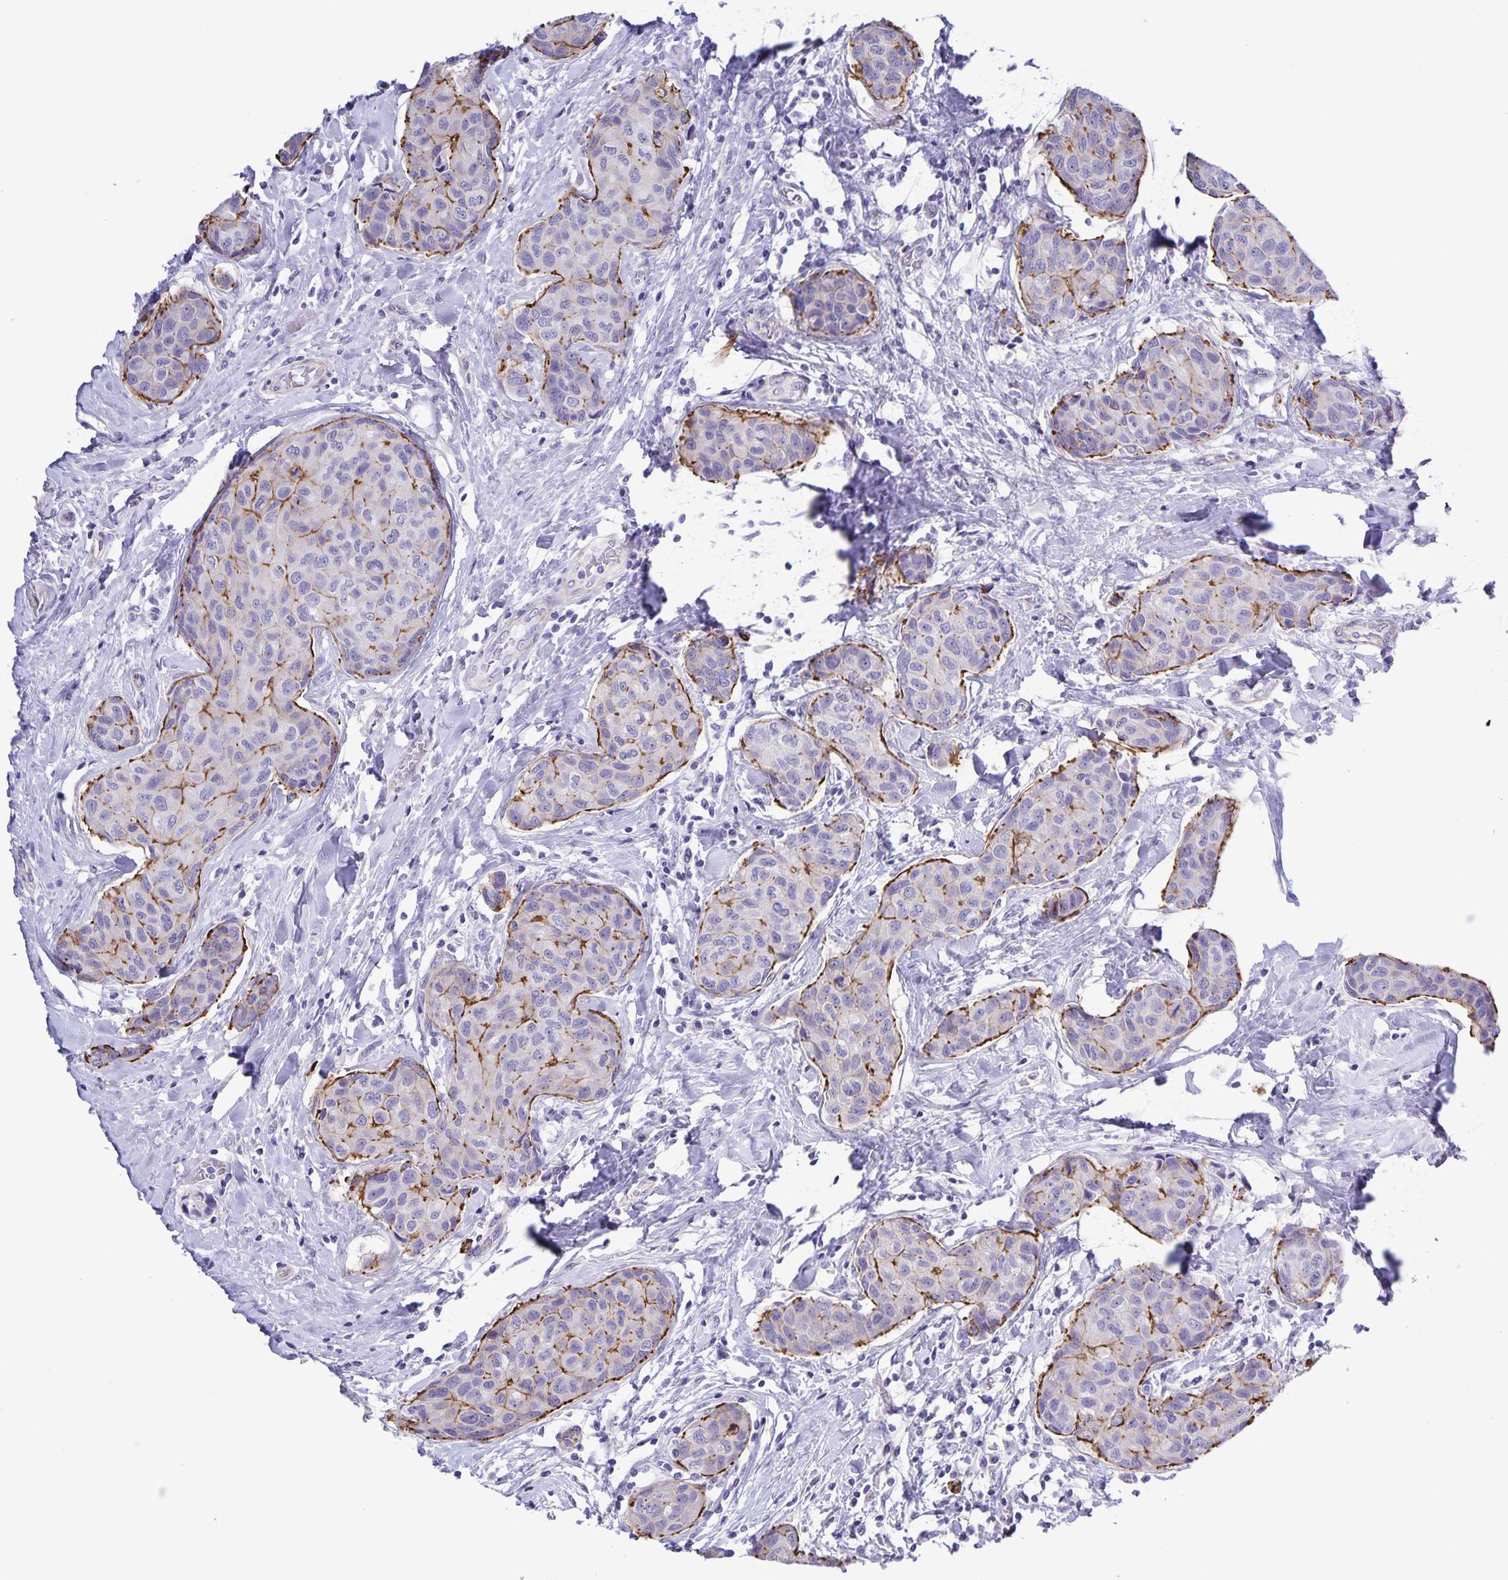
{"staining": {"intensity": "moderate", "quantity": "<25%", "location": "cytoplasmic/membranous"}, "tissue": "breast cancer", "cell_type": "Tumor cells", "image_type": "cancer", "snomed": [{"axis": "morphology", "description": "Duct carcinoma"}, {"axis": "topography", "description": "Breast"}], "caption": "About <25% of tumor cells in human breast cancer exhibit moderate cytoplasmic/membranous protein positivity as visualized by brown immunohistochemical staining.", "gene": "UBQLN3", "patient": {"sex": "female", "age": 80}}